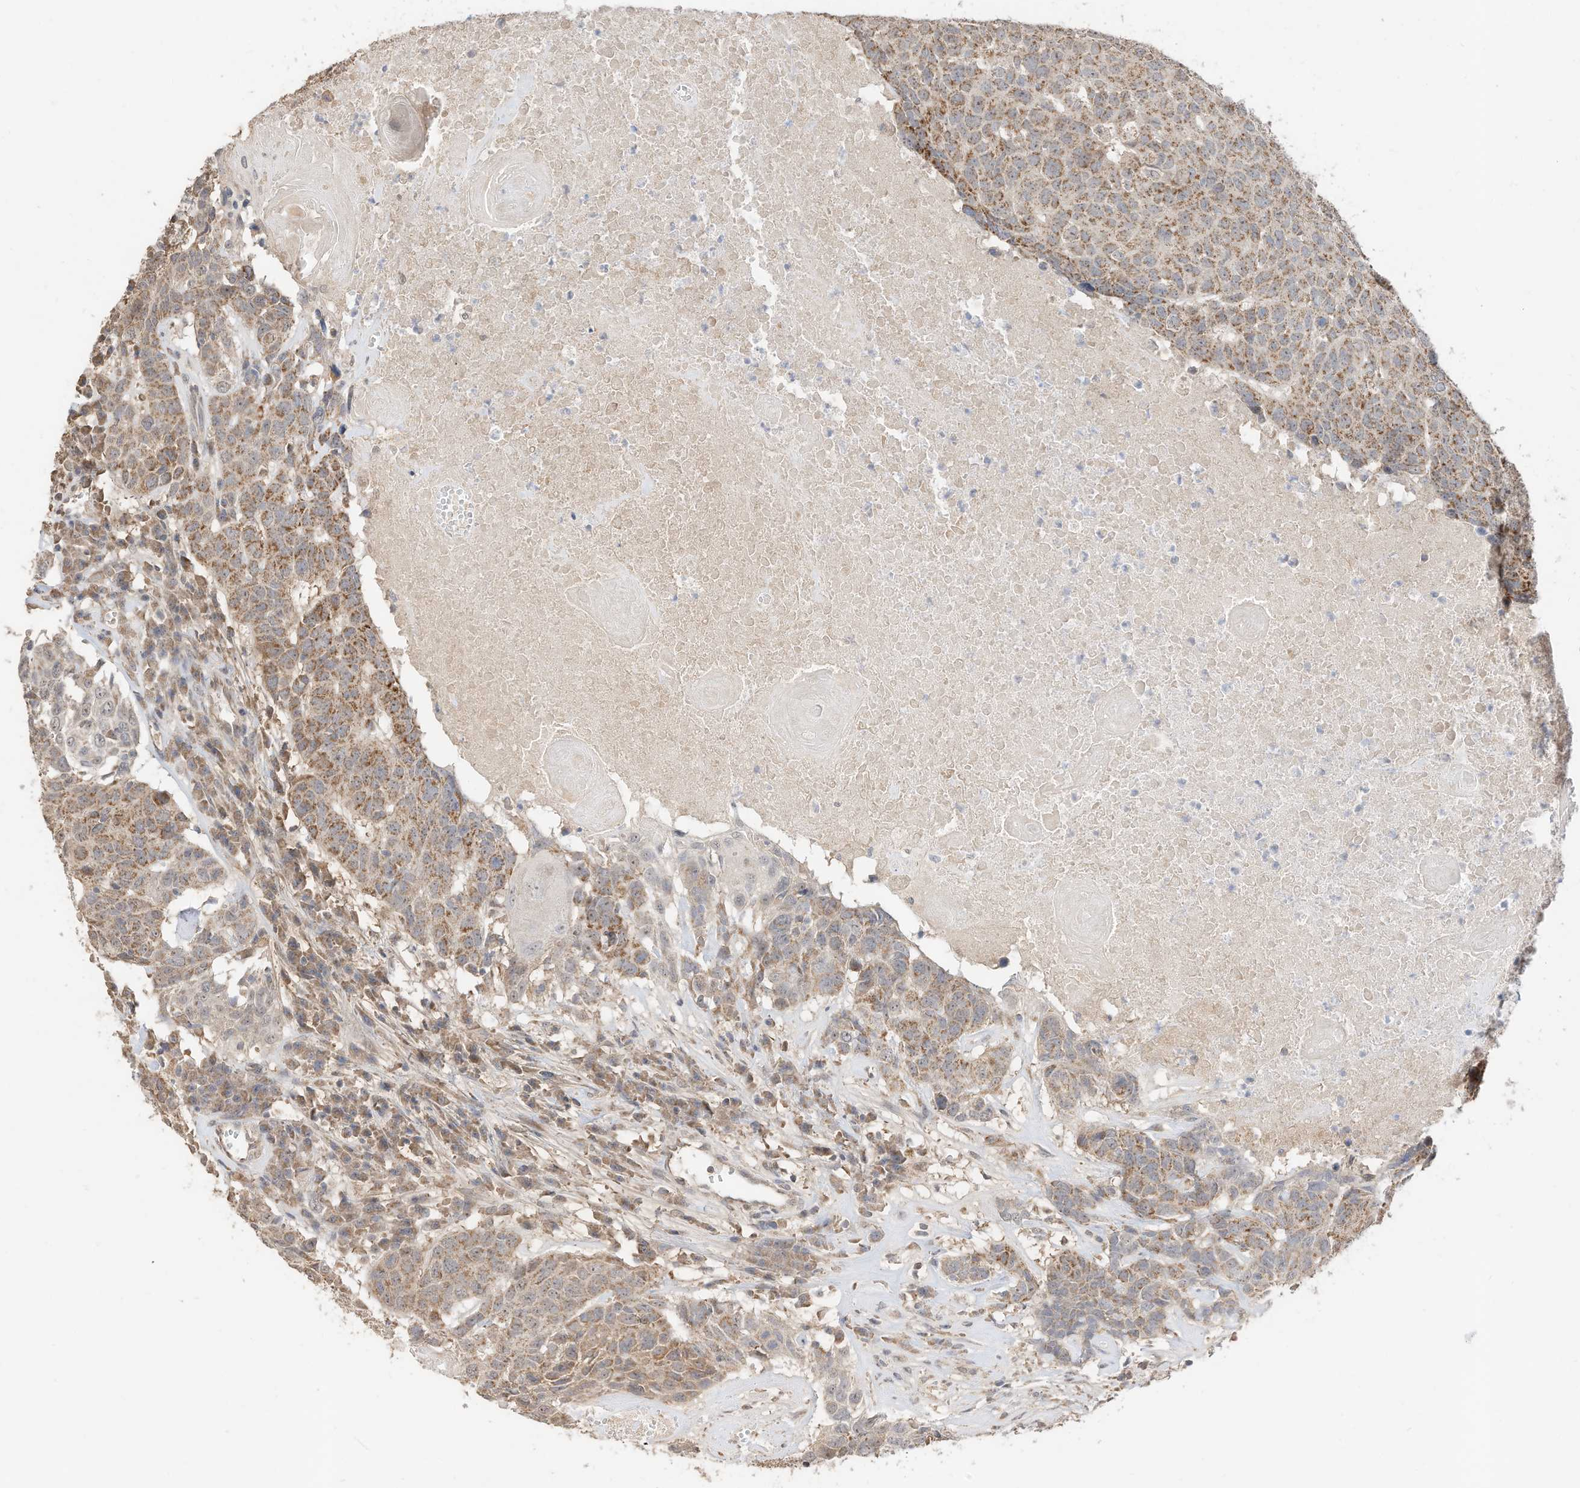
{"staining": {"intensity": "moderate", "quantity": ">75%", "location": "cytoplasmic/membranous"}, "tissue": "head and neck cancer", "cell_type": "Tumor cells", "image_type": "cancer", "snomed": [{"axis": "morphology", "description": "Squamous cell carcinoma, NOS"}, {"axis": "topography", "description": "Head-Neck"}], "caption": "IHC staining of head and neck cancer (squamous cell carcinoma), which displays medium levels of moderate cytoplasmic/membranous expression in about >75% of tumor cells indicating moderate cytoplasmic/membranous protein positivity. The staining was performed using DAB (brown) for protein detection and nuclei were counterstained in hematoxylin (blue).", "gene": "CAGE1", "patient": {"sex": "male", "age": 66}}